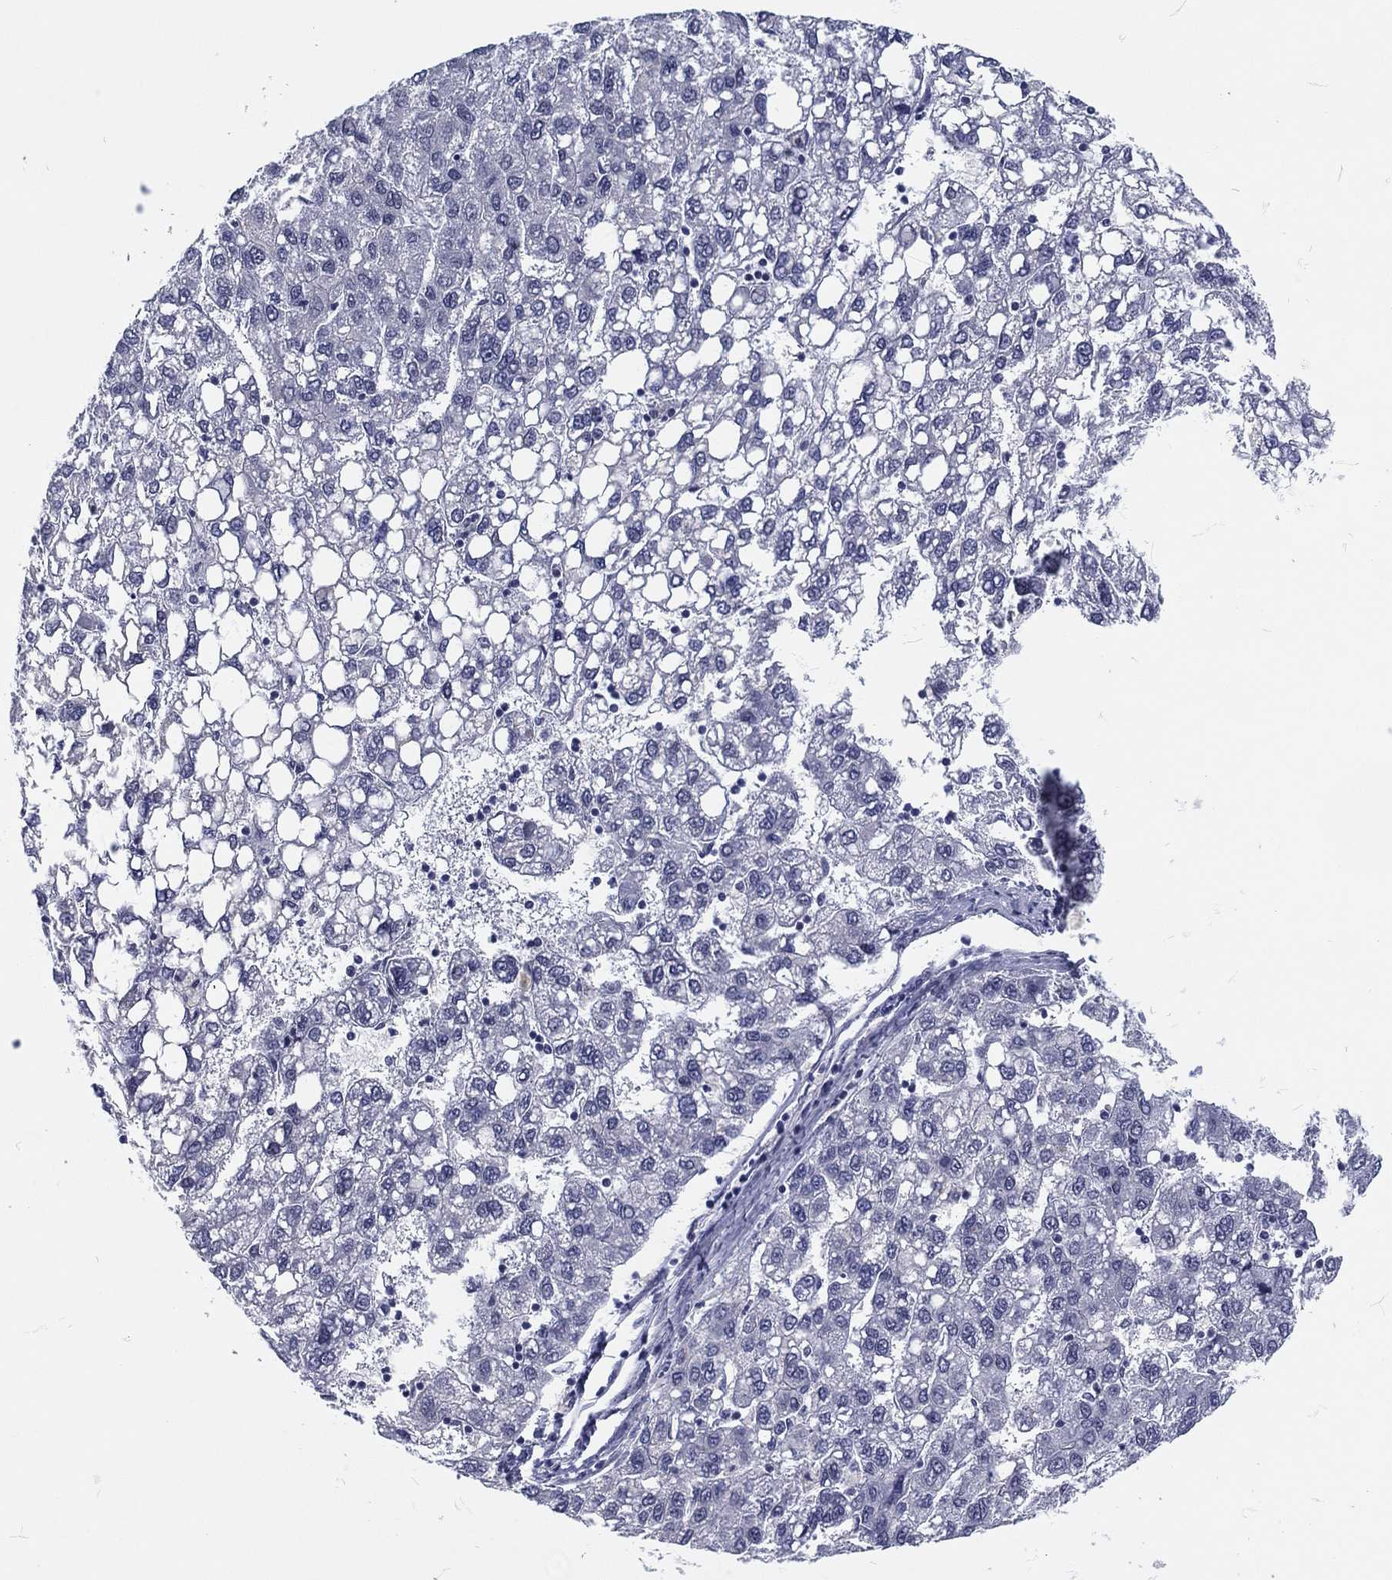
{"staining": {"intensity": "negative", "quantity": "none", "location": "none"}, "tissue": "liver cancer", "cell_type": "Tumor cells", "image_type": "cancer", "snomed": [{"axis": "morphology", "description": "Carcinoma, Hepatocellular, NOS"}, {"axis": "topography", "description": "Liver"}], "caption": "Liver hepatocellular carcinoma was stained to show a protein in brown. There is no significant positivity in tumor cells.", "gene": "MAPK8IP1", "patient": {"sex": "female", "age": 82}}